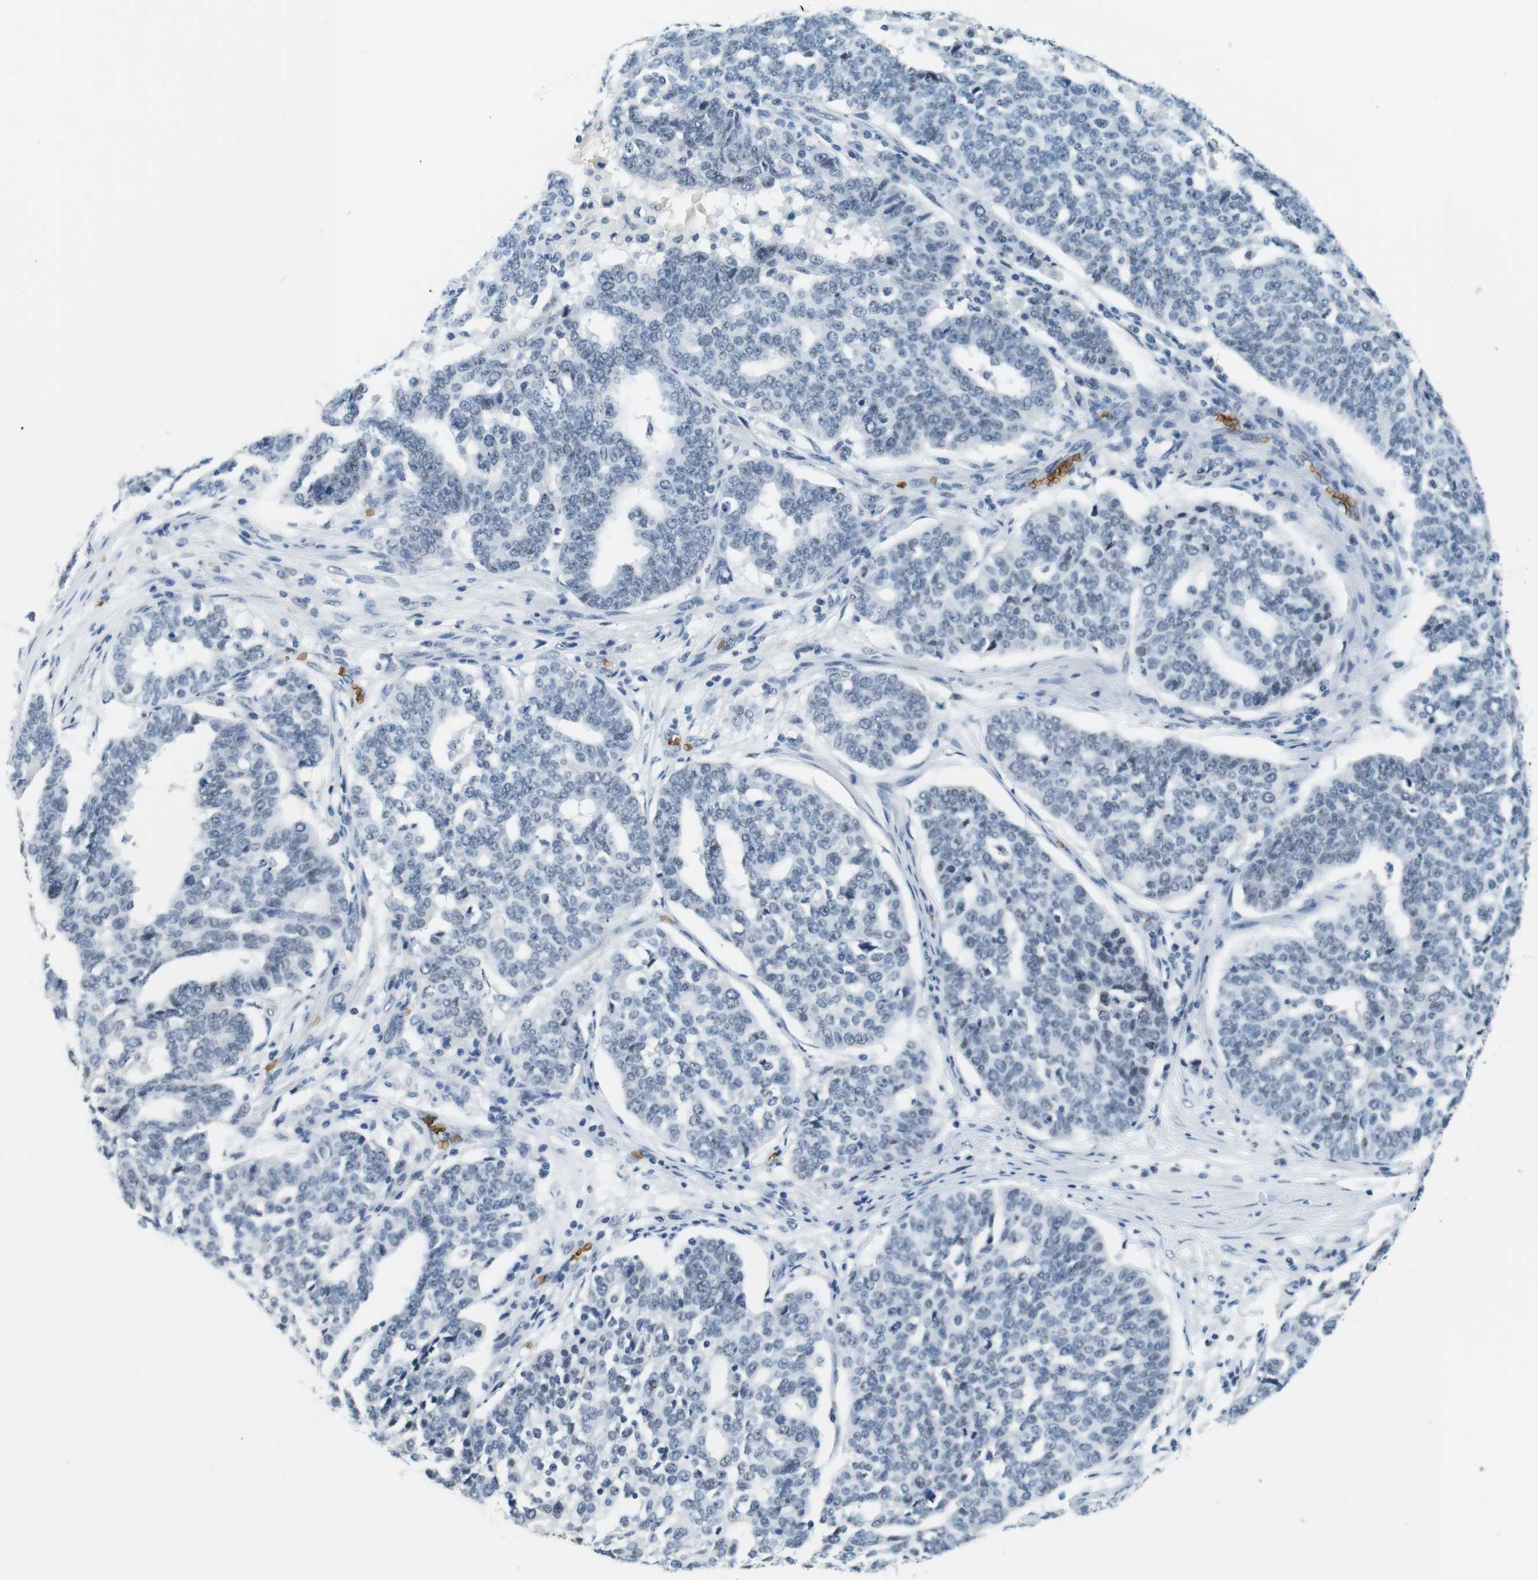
{"staining": {"intensity": "negative", "quantity": "none", "location": "none"}, "tissue": "ovarian cancer", "cell_type": "Tumor cells", "image_type": "cancer", "snomed": [{"axis": "morphology", "description": "Cystadenocarcinoma, serous, NOS"}, {"axis": "topography", "description": "Ovary"}], "caption": "High power microscopy photomicrograph of an IHC micrograph of ovarian cancer (serous cystadenocarcinoma), revealing no significant staining in tumor cells.", "gene": "SLC4A1", "patient": {"sex": "female", "age": 59}}